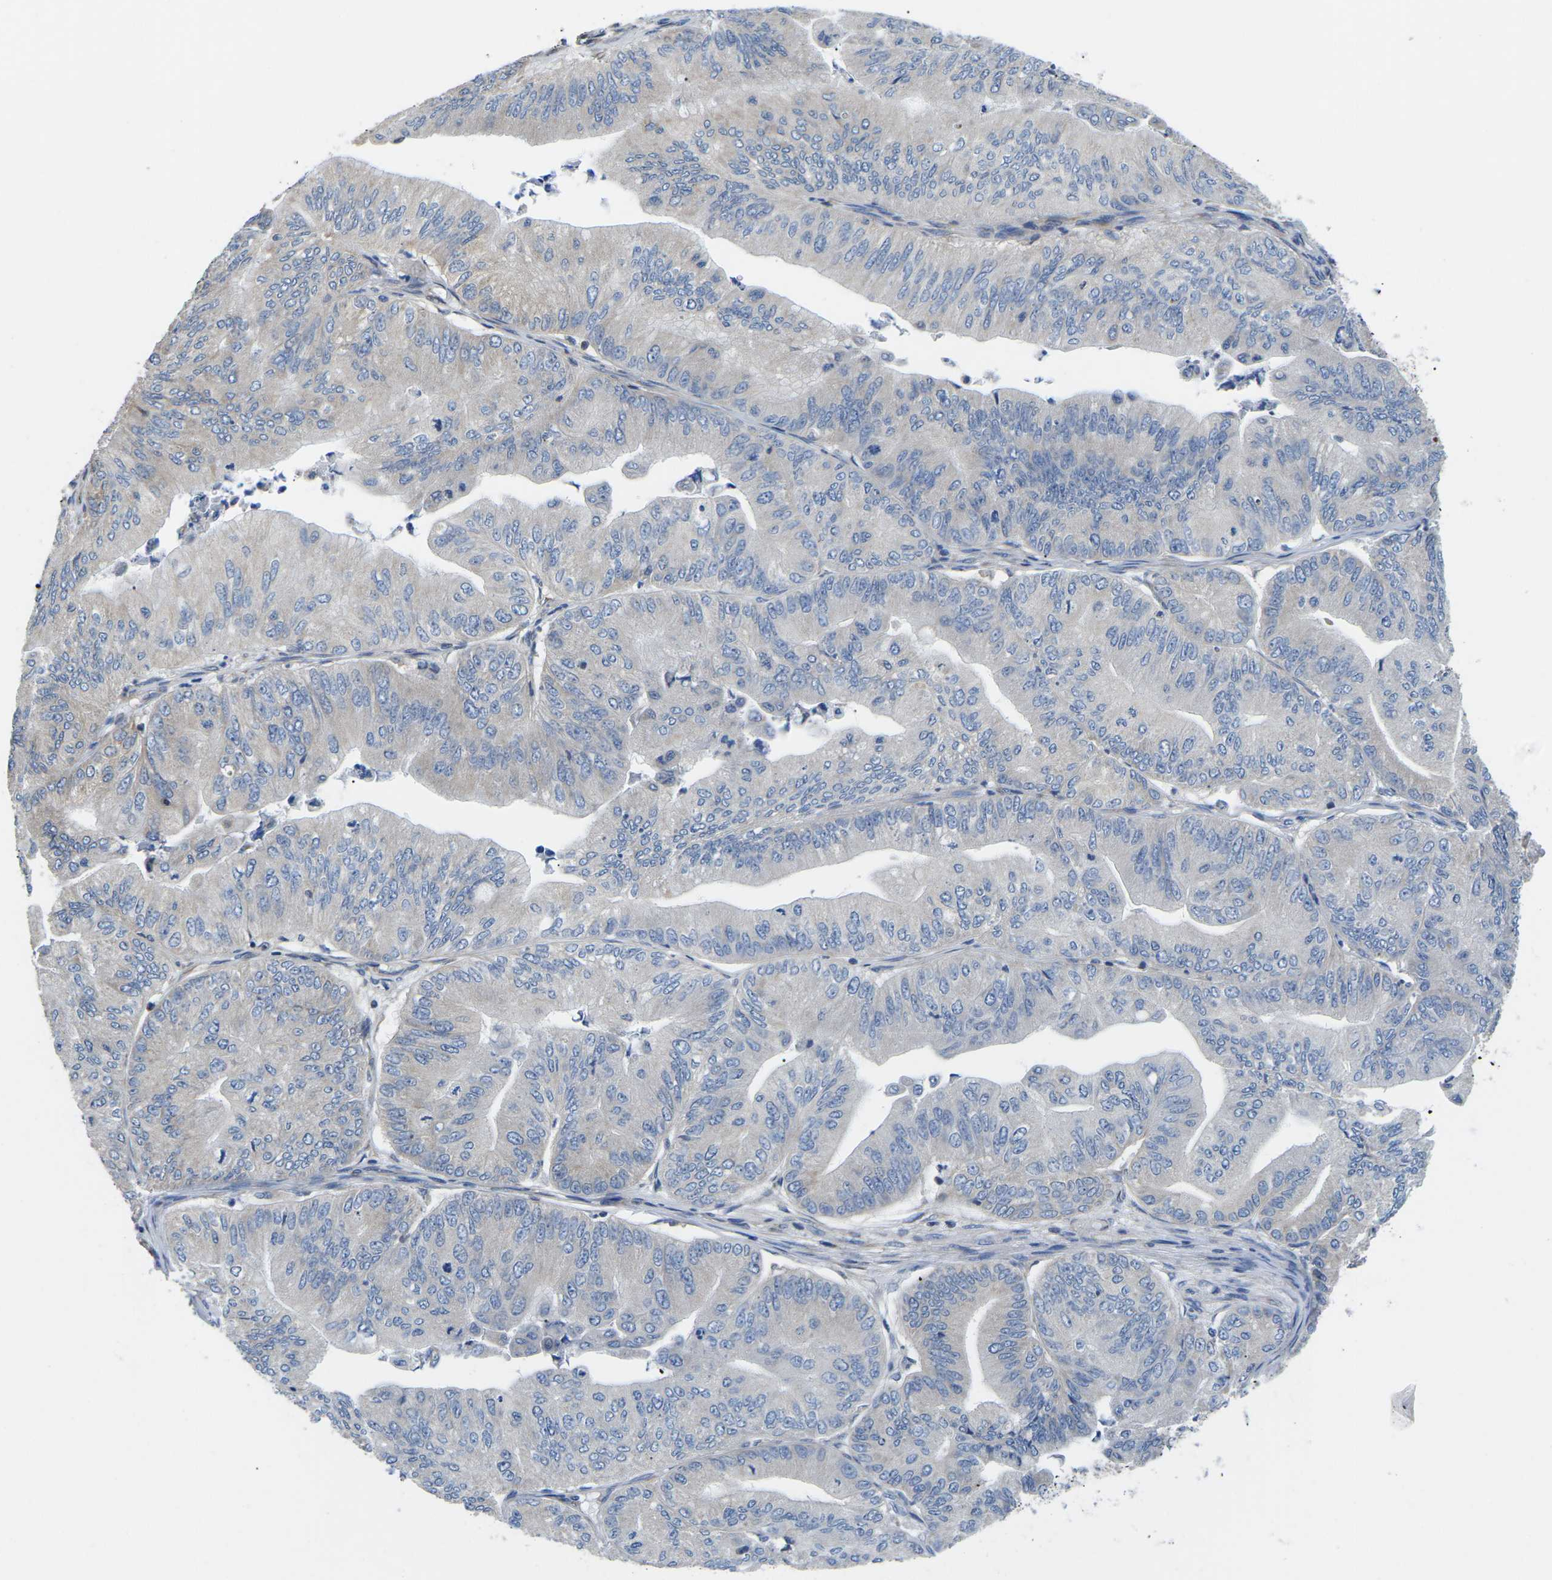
{"staining": {"intensity": "negative", "quantity": "none", "location": "none"}, "tissue": "ovarian cancer", "cell_type": "Tumor cells", "image_type": "cancer", "snomed": [{"axis": "morphology", "description": "Cystadenocarcinoma, mucinous, NOS"}, {"axis": "topography", "description": "Ovary"}], "caption": "A high-resolution micrograph shows IHC staining of mucinous cystadenocarcinoma (ovarian), which exhibits no significant staining in tumor cells.", "gene": "TMEFF2", "patient": {"sex": "female", "age": 61}}